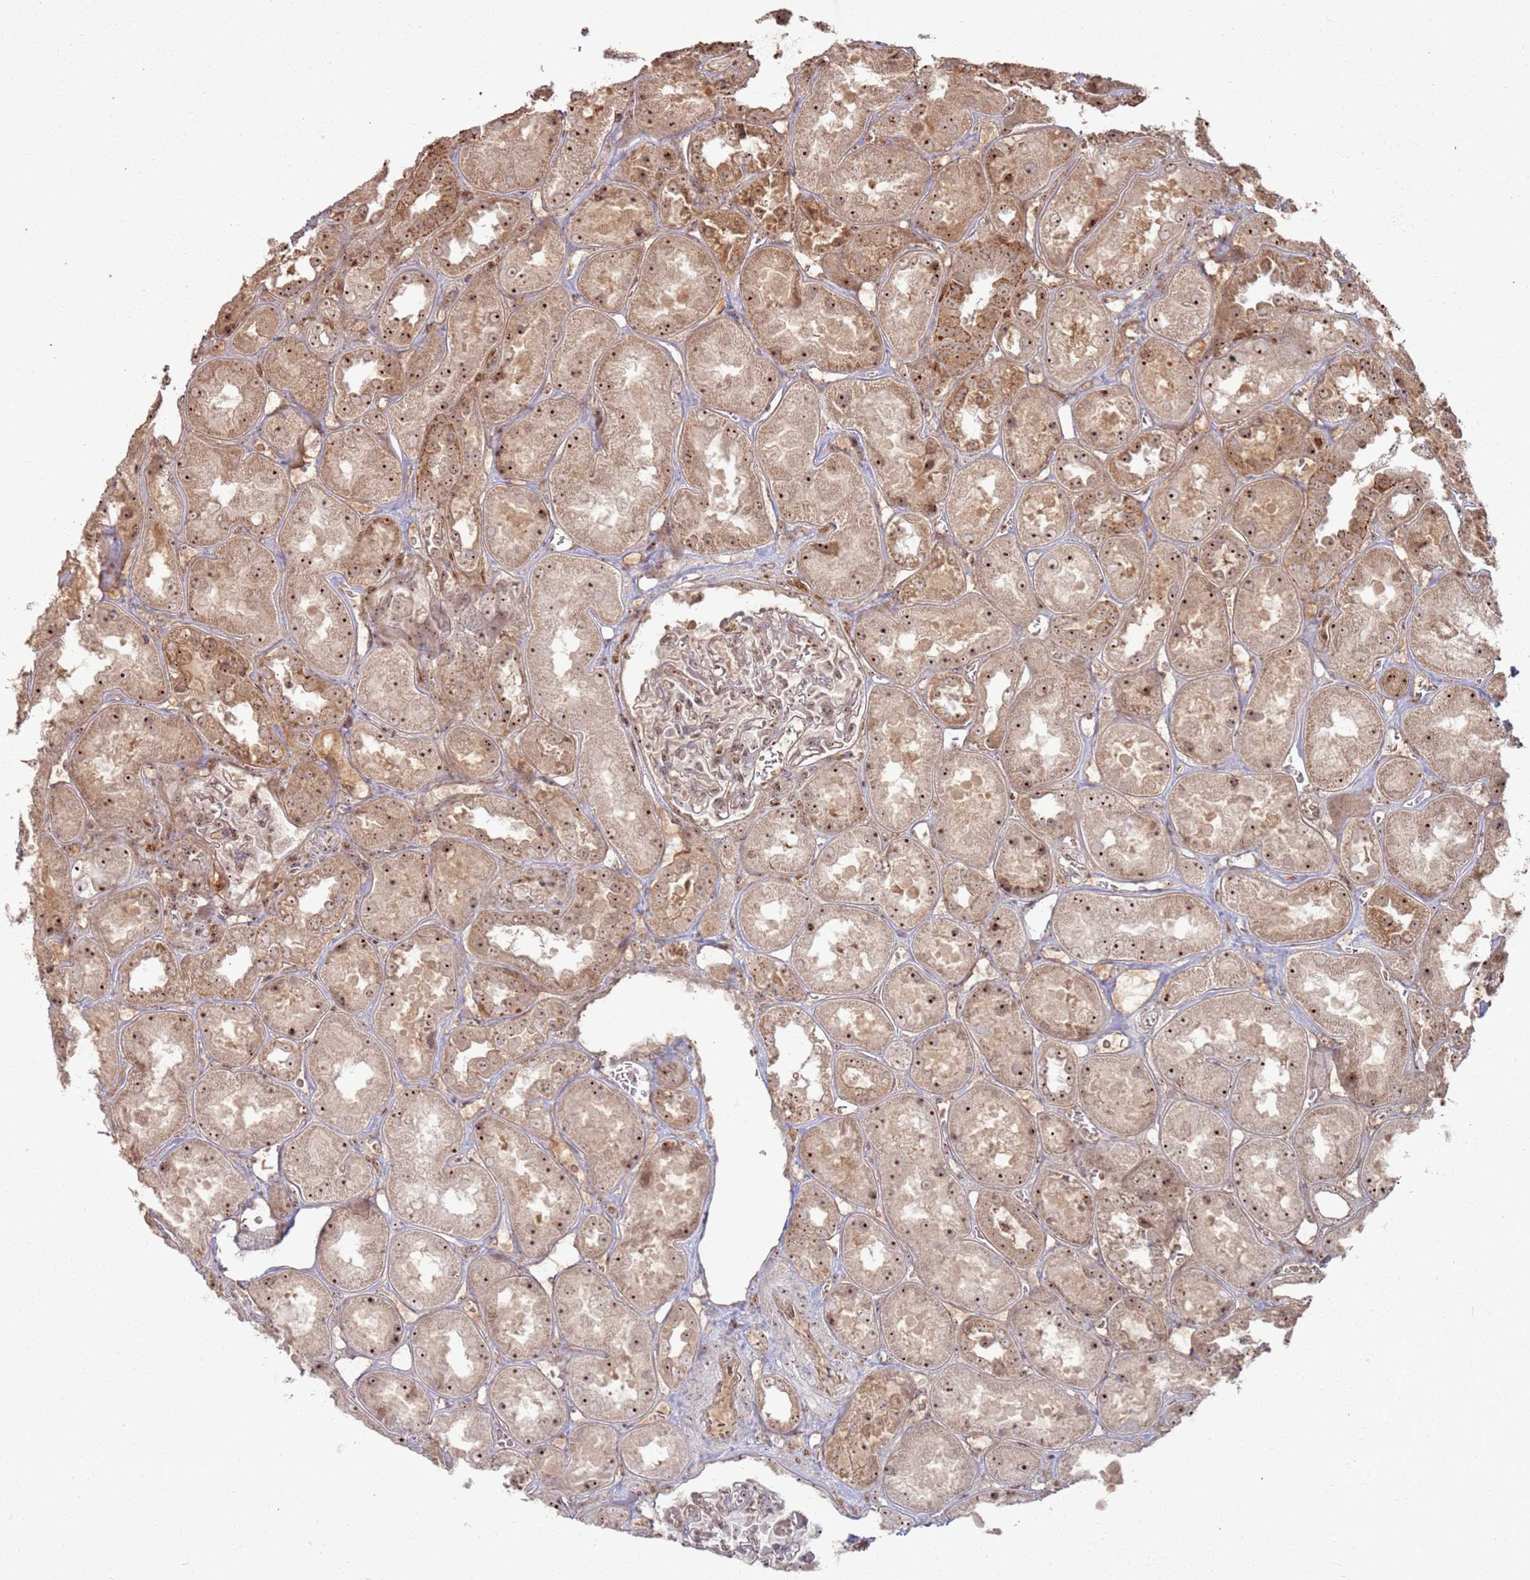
{"staining": {"intensity": "moderate", "quantity": "<25%", "location": "nuclear"}, "tissue": "kidney", "cell_type": "Cells in glomeruli", "image_type": "normal", "snomed": [{"axis": "morphology", "description": "Normal tissue, NOS"}, {"axis": "topography", "description": "Kidney"}], "caption": "Human kidney stained for a protein (brown) displays moderate nuclear positive staining in approximately <25% of cells in glomeruli.", "gene": "UTP11", "patient": {"sex": "male", "age": 70}}